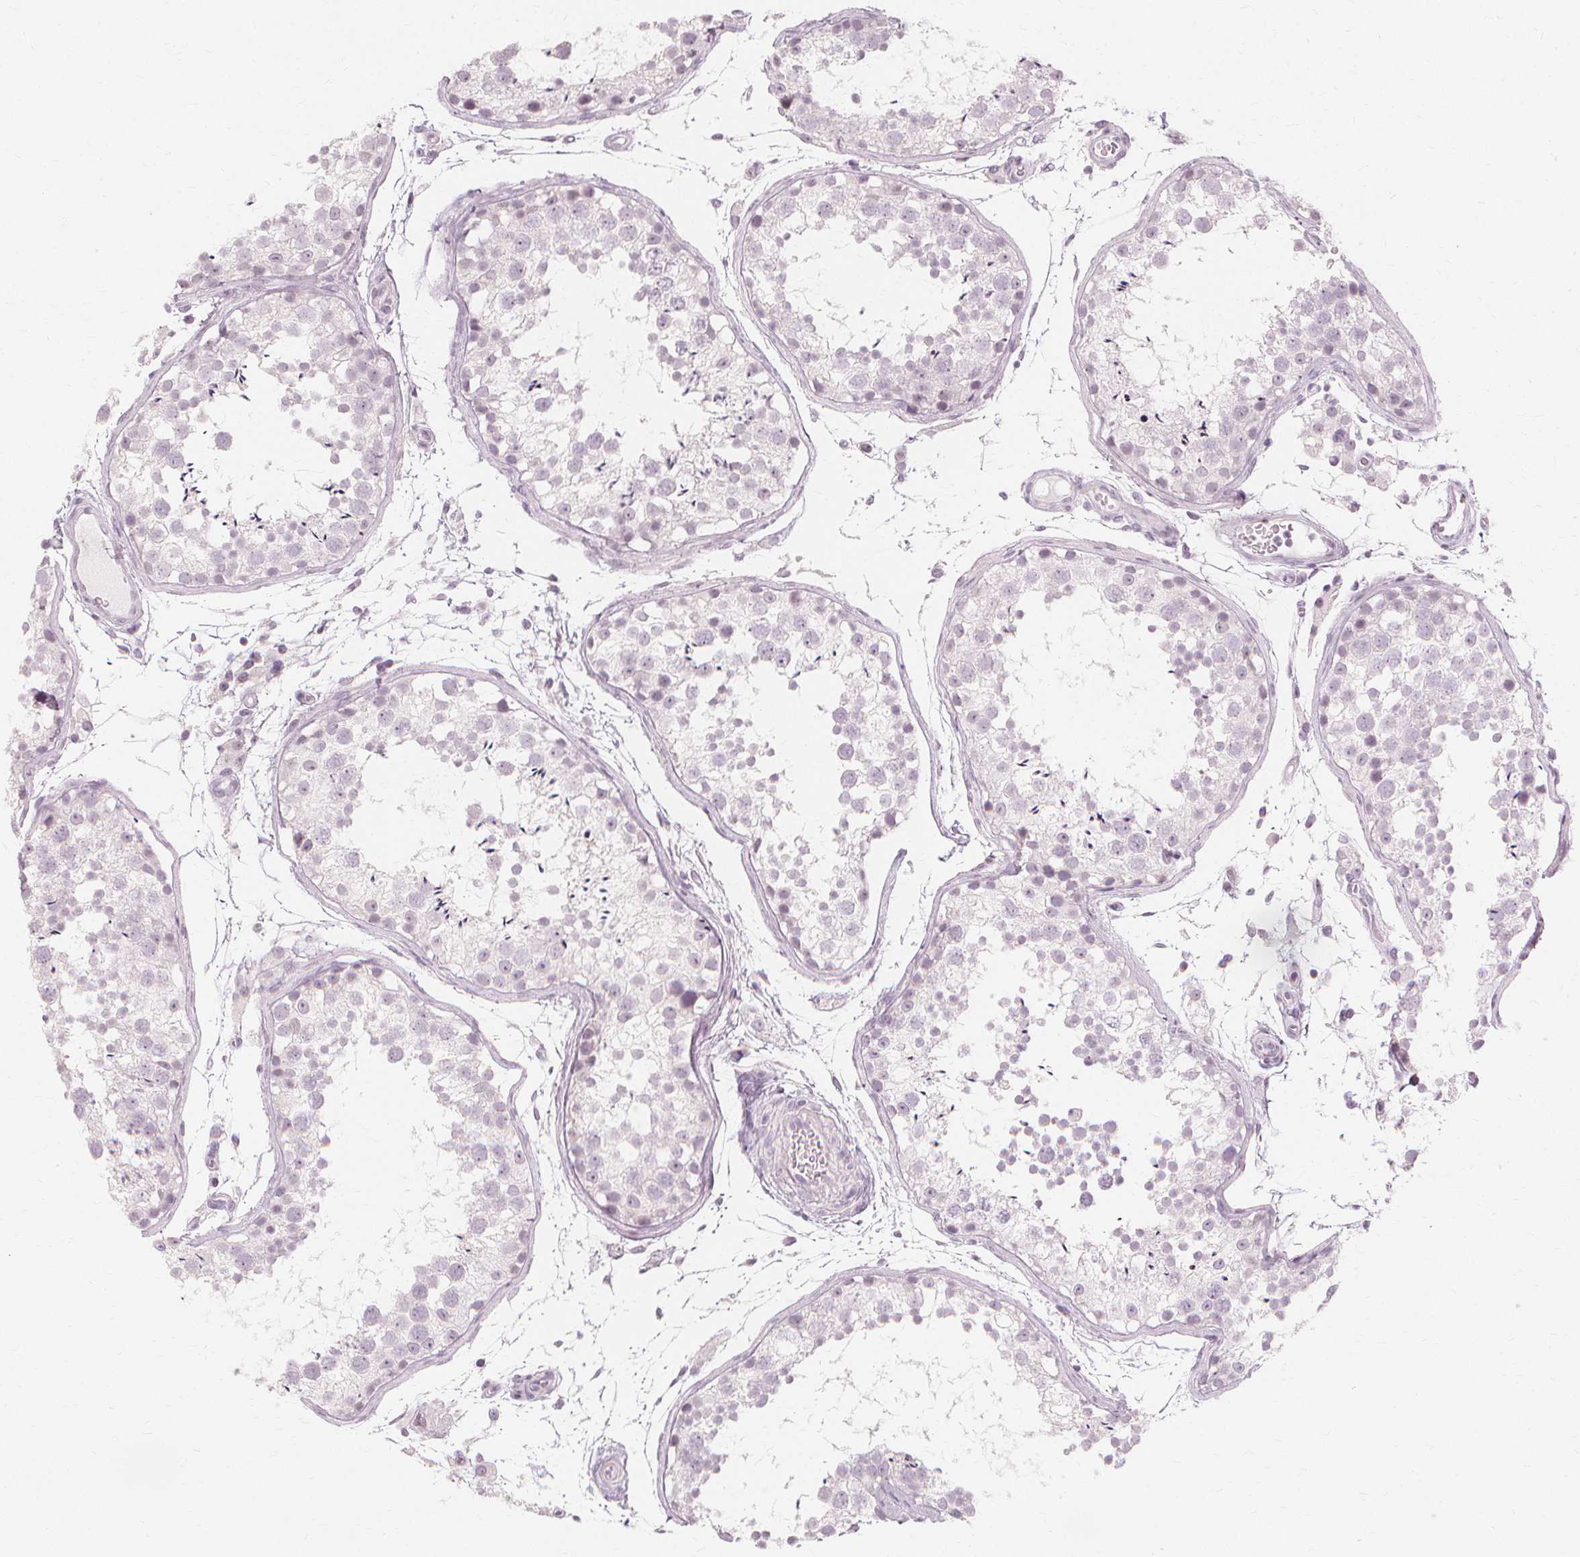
{"staining": {"intensity": "negative", "quantity": "none", "location": "none"}, "tissue": "testis", "cell_type": "Cells in seminiferous ducts", "image_type": "normal", "snomed": [{"axis": "morphology", "description": "Normal tissue, NOS"}, {"axis": "topography", "description": "Testis"}], "caption": "A photomicrograph of testis stained for a protein shows no brown staining in cells in seminiferous ducts. The staining is performed using DAB brown chromogen with nuclei counter-stained in using hematoxylin.", "gene": "NXPE1", "patient": {"sex": "male", "age": 29}}